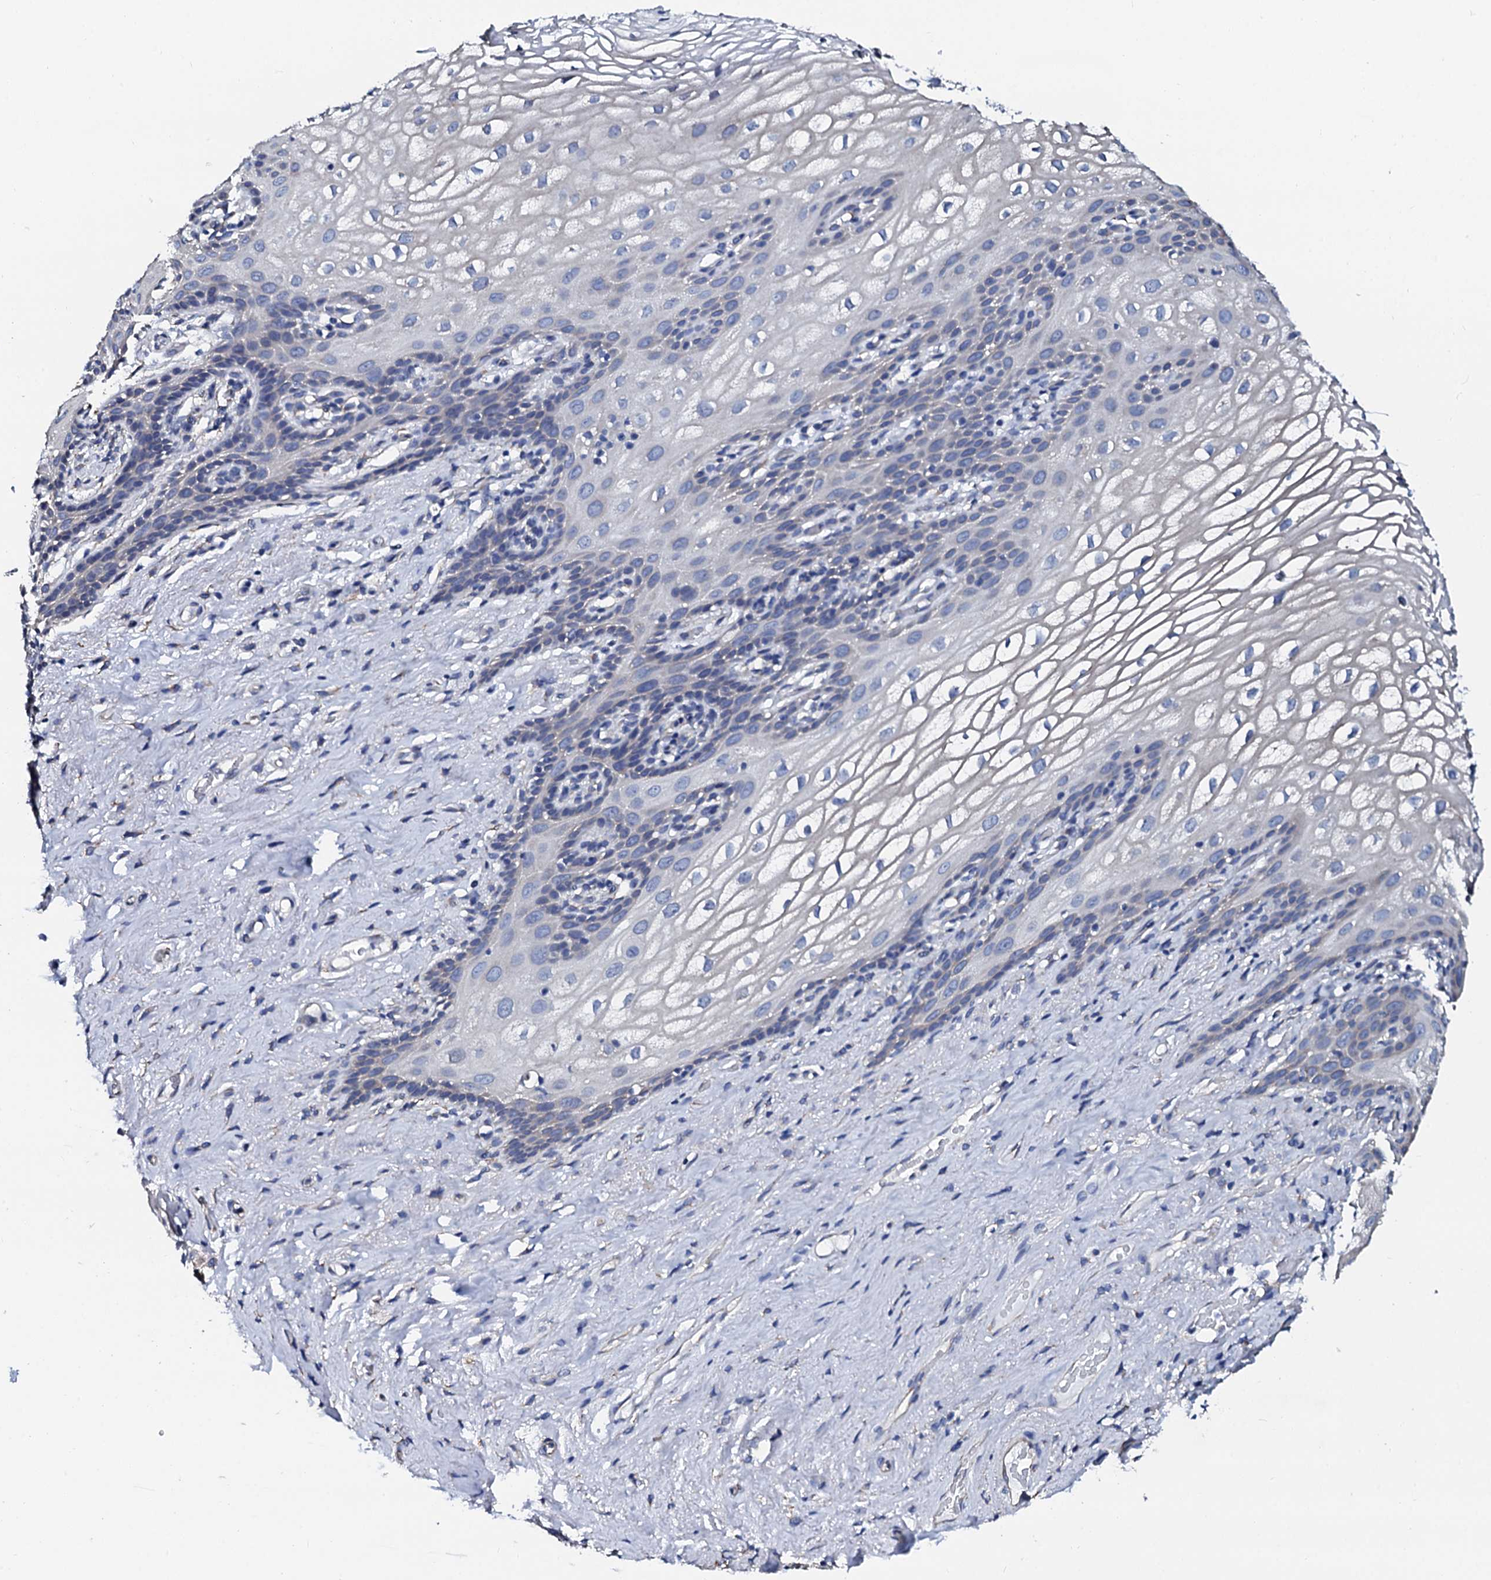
{"staining": {"intensity": "negative", "quantity": "none", "location": "none"}, "tissue": "vagina", "cell_type": "Squamous epithelial cells", "image_type": "normal", "snomed": [{"axis": "morphology", "description": "Normal tissue, NOS"}, {"axis": "topography", "description": "Vagina"}, {"axis": "topography", "description": "Peripheral nerve tissue"}], "caption": "An IHC photomicrograph of benign vagina is shown. There is no staining in squamous epithelial cells of vagina.", "gene": "AKAP3", "patient": {"sex": "female", "age": 71}}